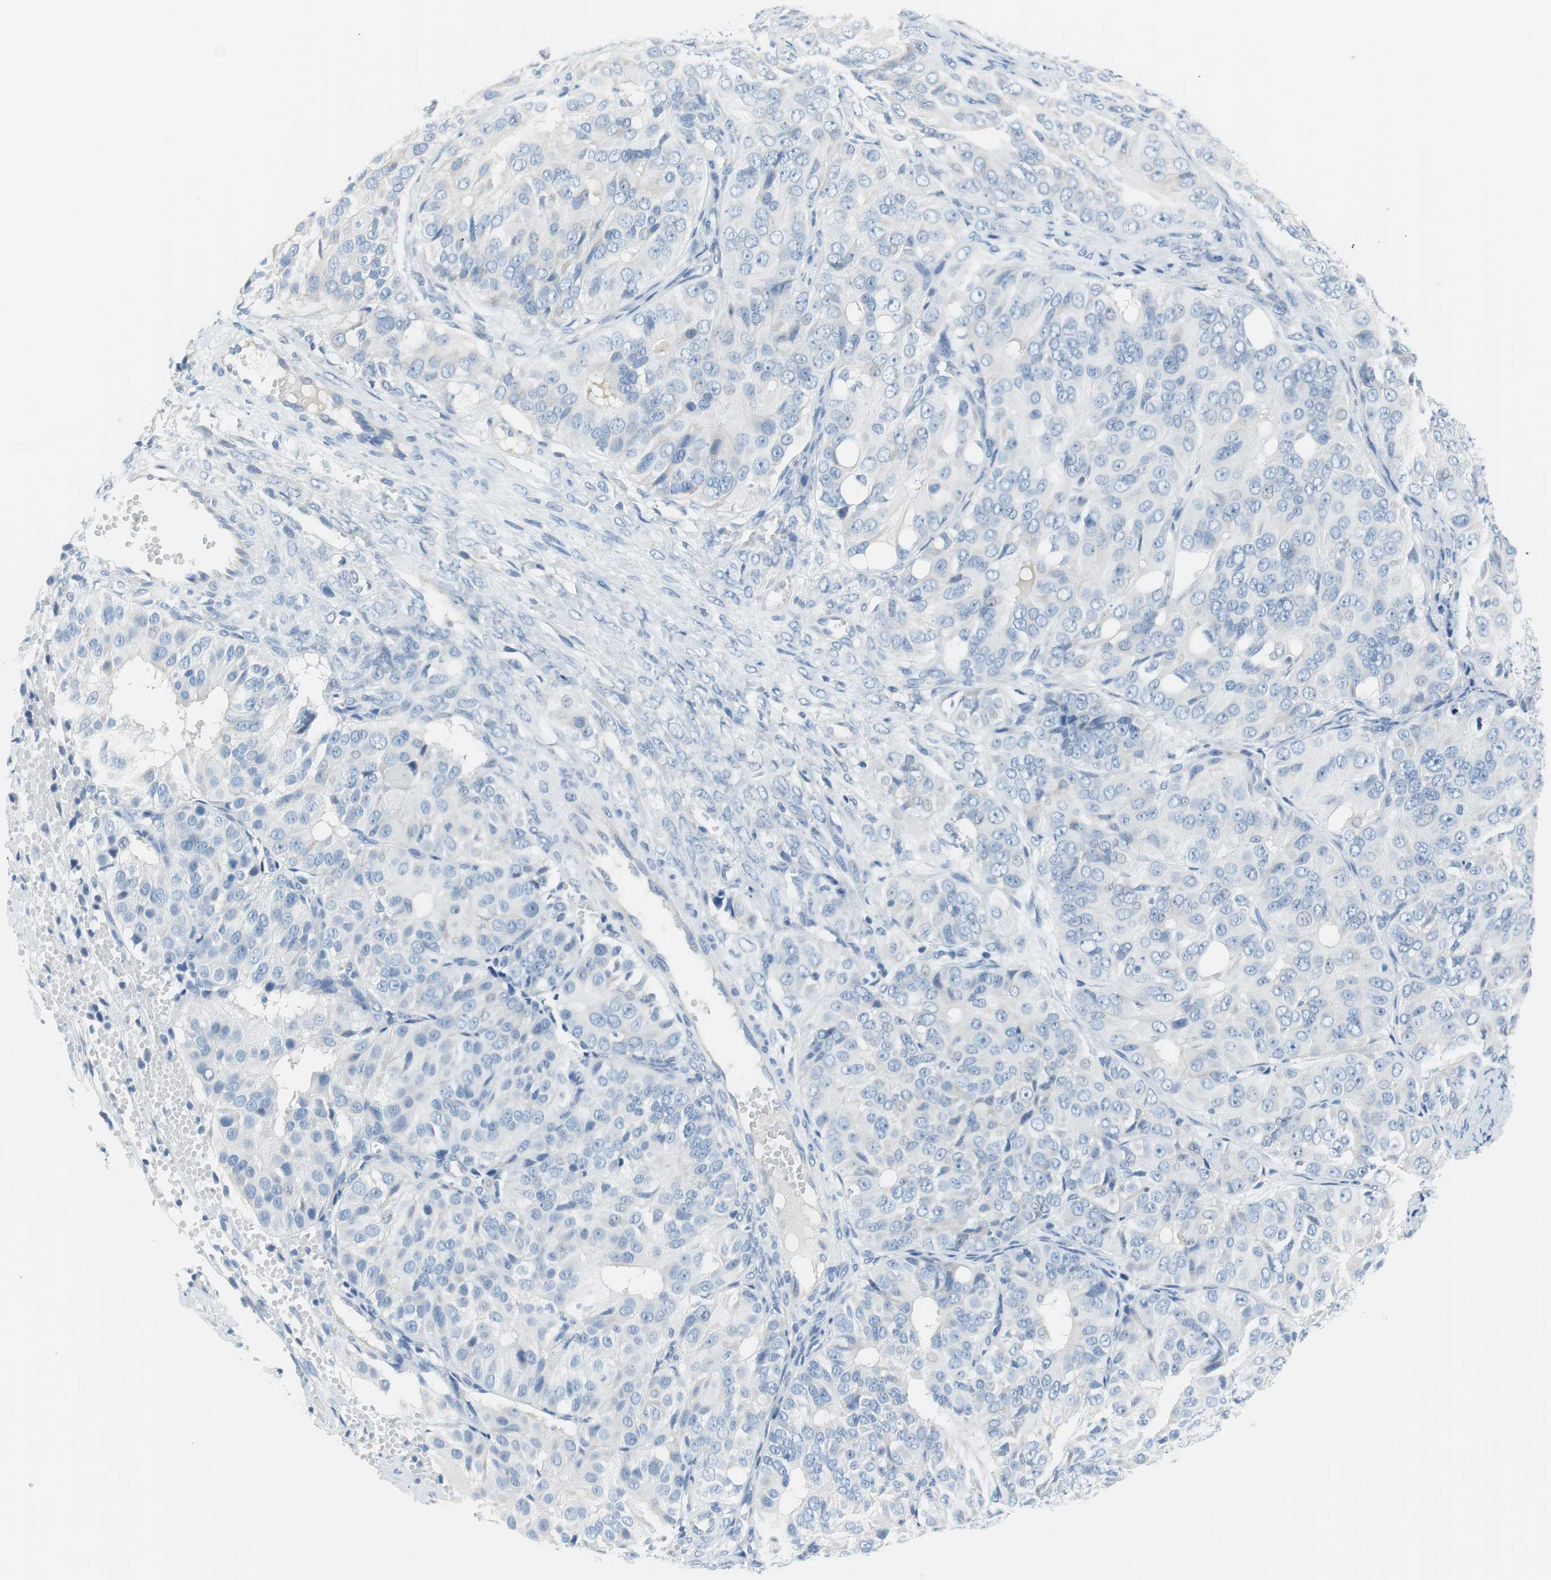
{"staining": {"intensity": "negative", "quantity": "none", "location": "none"}, "tissue": "ovarian cancer", "cell_type": "Tumor cells", "image_type": "cancer", "snomed": [{"axis": "morphology", "description": "Carcinoma, endometroid"}, {"axis": "topography", "description": "Ovary"}], "caption": "Image shows no protein expression in tumor cells of ovarian cancer tissue.", "gene": "MYH1", "patient": {"sex": "female", "age": 51}}